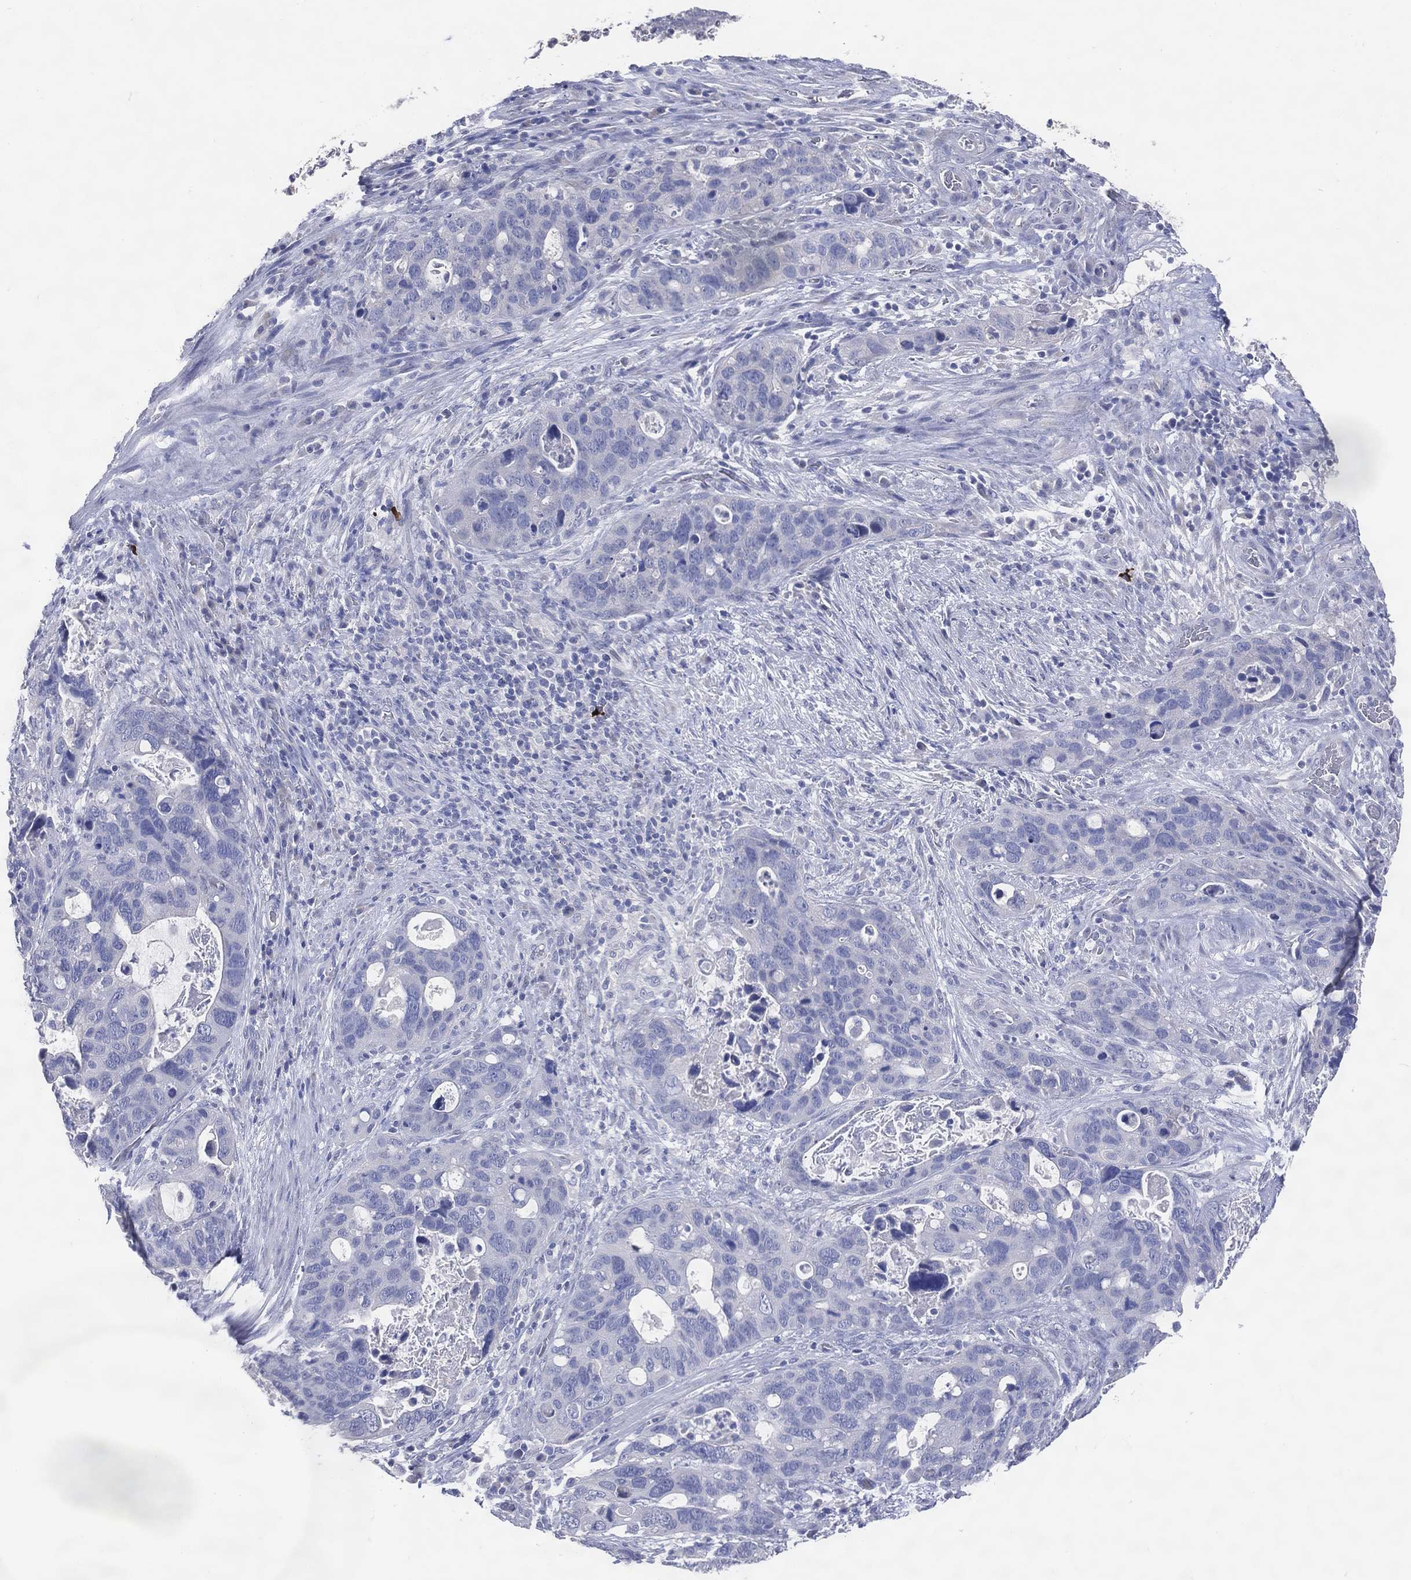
{"staining": {"intensity": "negative", "quantity": "none", "location": "none"}, "tissue": "stomach cancer", "cell_type": "Tumor cells", "image_type": "cancer", "snomed": [{"axis": "morphology", "description": "Adenocarcinoma, NOS"}, {"axis": "topography", "description": "Stomach"}], "caption": "An image of human adenocarcinoma (stomach) is negative for staining in tumor cells. Brightfield microscopy of IHC stained with DAB (3,3'-diaminobenzidine) (brown) and hematoxylin (blue), captured at high magnification.", "gene": "DNAH6", "patient": {"sex": "male", "age": 54}}